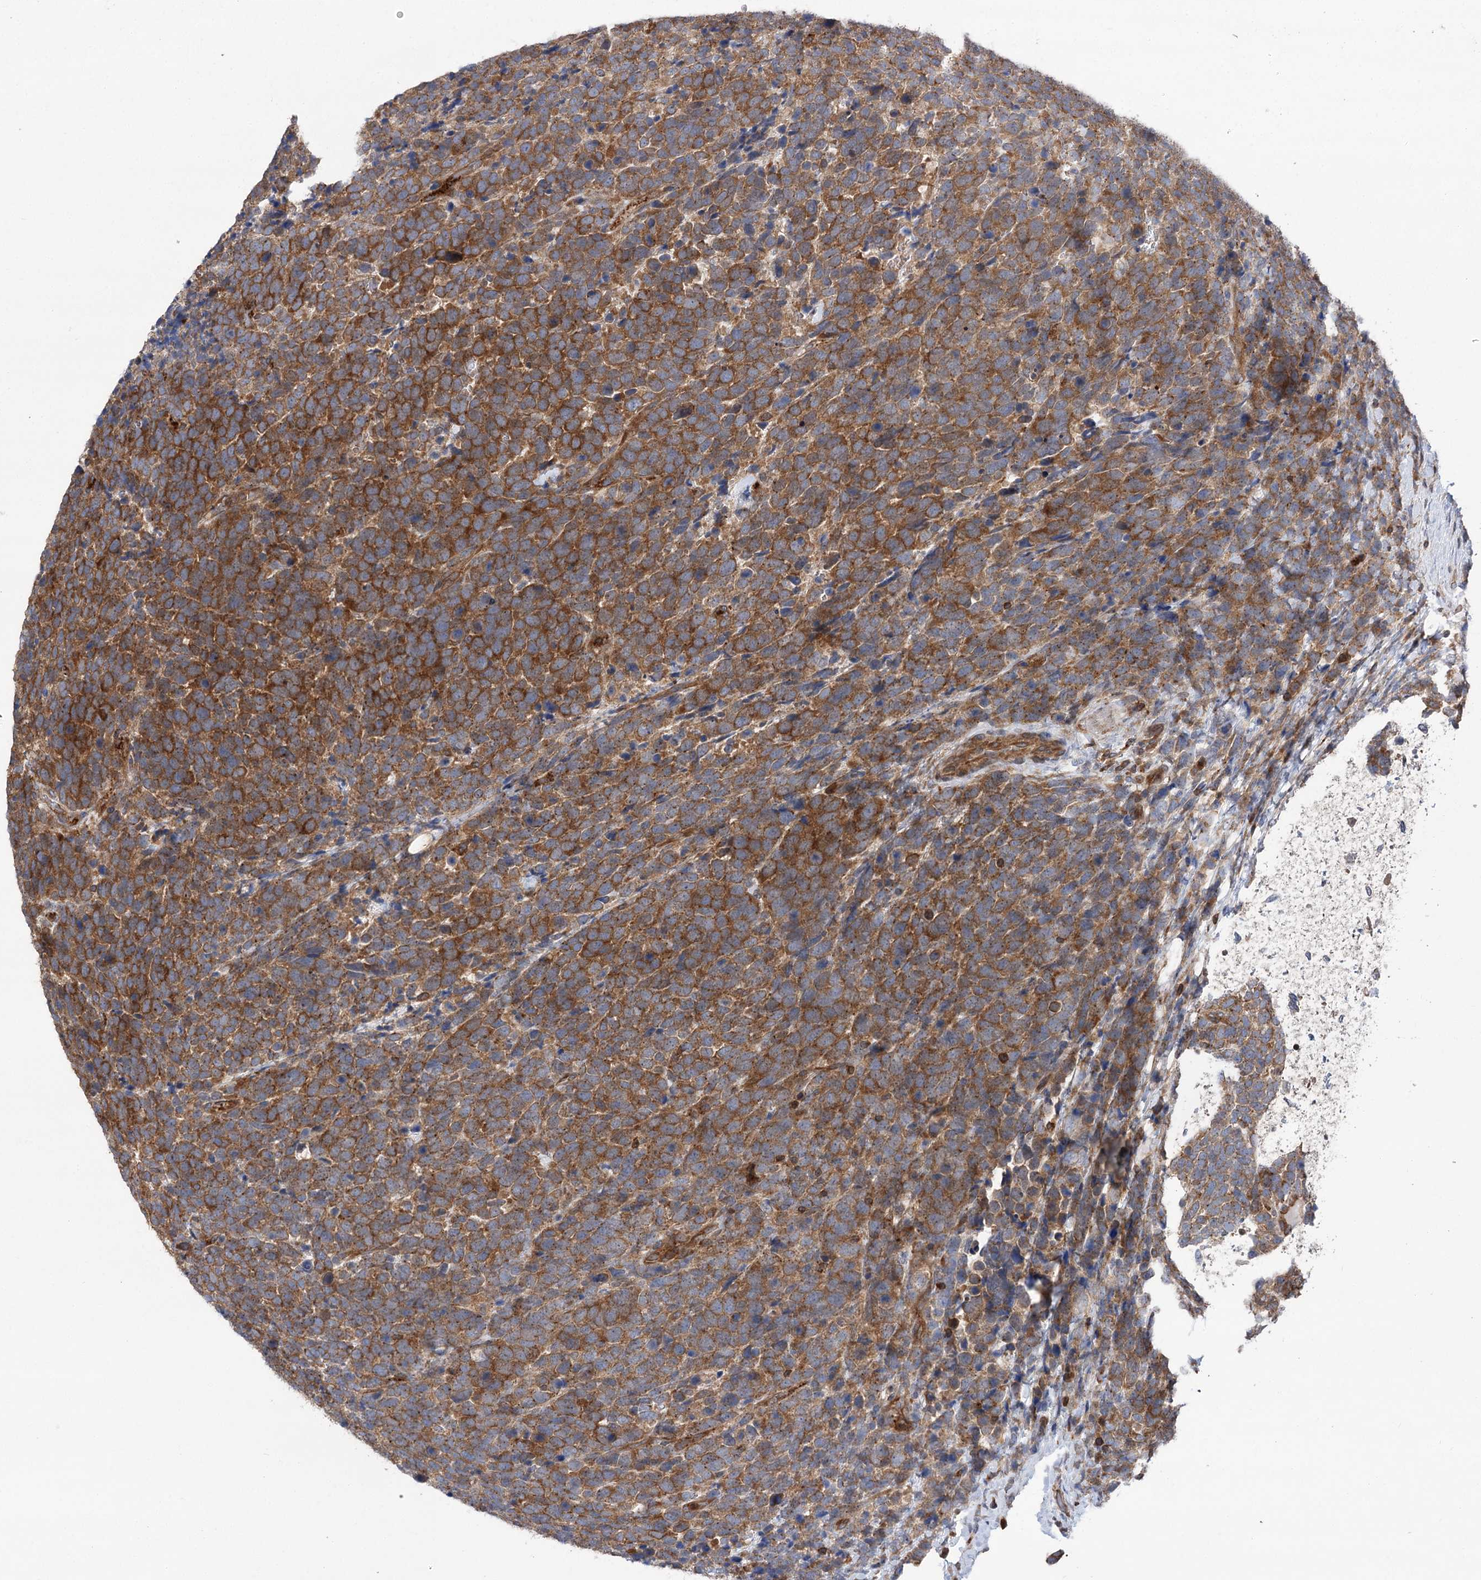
{"staining": {"intensity": "strong", "quantity": ">75%", "location": "cytoplasmic/membranous"}, "tissue": "urothelial cancer", "cell_type": "Tumor cells", "image_type": "cancer", "snomed": [{"axis": "morphology", "description": "Urothelial carcinoma, High grade"}, {"axis": "topography", "description": "Urinary bladder"}], "caption": "A high-resolution micrograph shows immunohistochemistry staining of urothelial cancer, which exhibits strong cytoplasmic/membranous staining in about >75% of tumor cells. (Brightfield microscopy of DAB IHC at high magnification).", "gene": "VPS37B", "patient": {"sex": "female", "age": 82}}